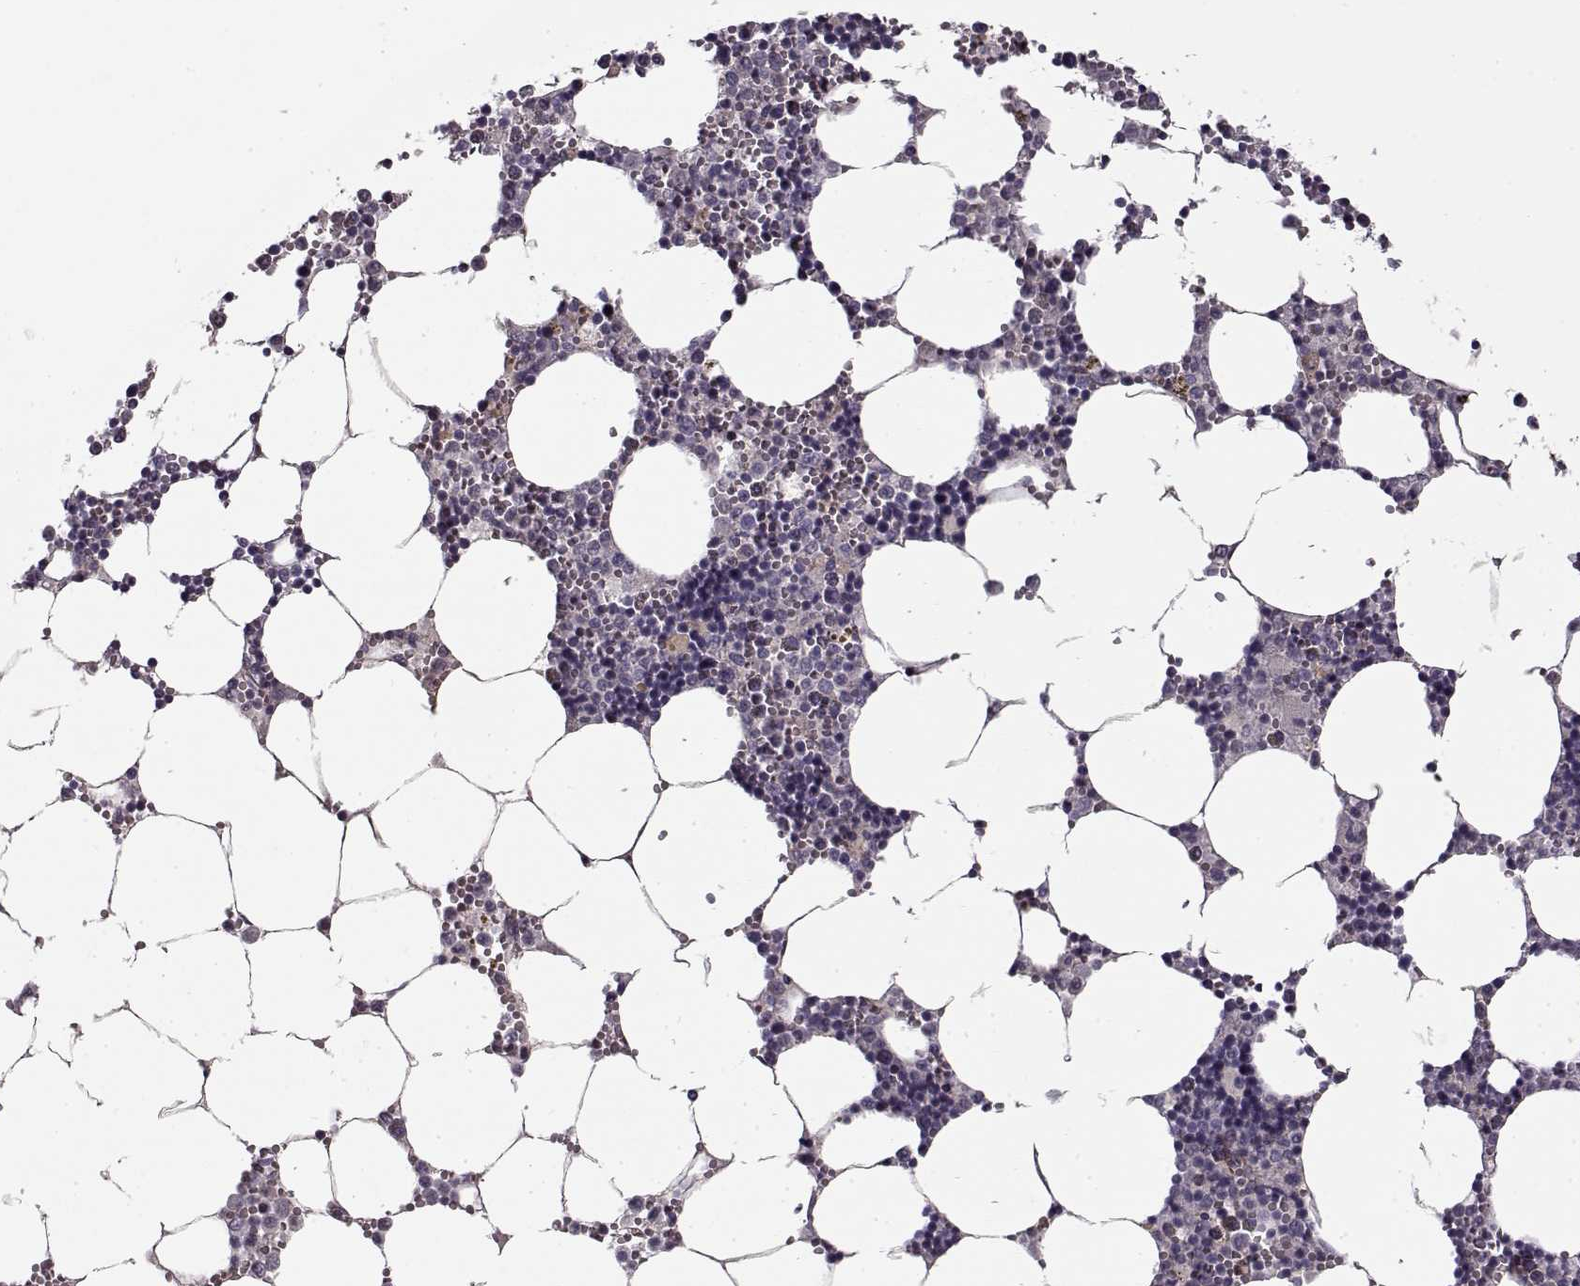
{"staining": {"intensity": "negative", "quantity": "none", "location": "none"}, "tissue": "bone marrow", "cell_type": "Hematopoietic cells", "image_type": "normal", "snomed": [{"axis": "morphology", "description": "Normal tissue, NOS"}, {"axis": "topography", "description": "Bone marrow"}], "caption": "This photomicrograph is of normal bone marrow stained with IHC to label a protein in brown with the nuclei are counter-stained blue. There is no expression in hematopoietic cells. Brightfield microscopy of immunohistochemistry (IHC) stained with DAB (brown) and hematoxylin (blue), captured at high magnification.", "gene": "LAMB2", "patient": {"sex": "male", "age": 54}}